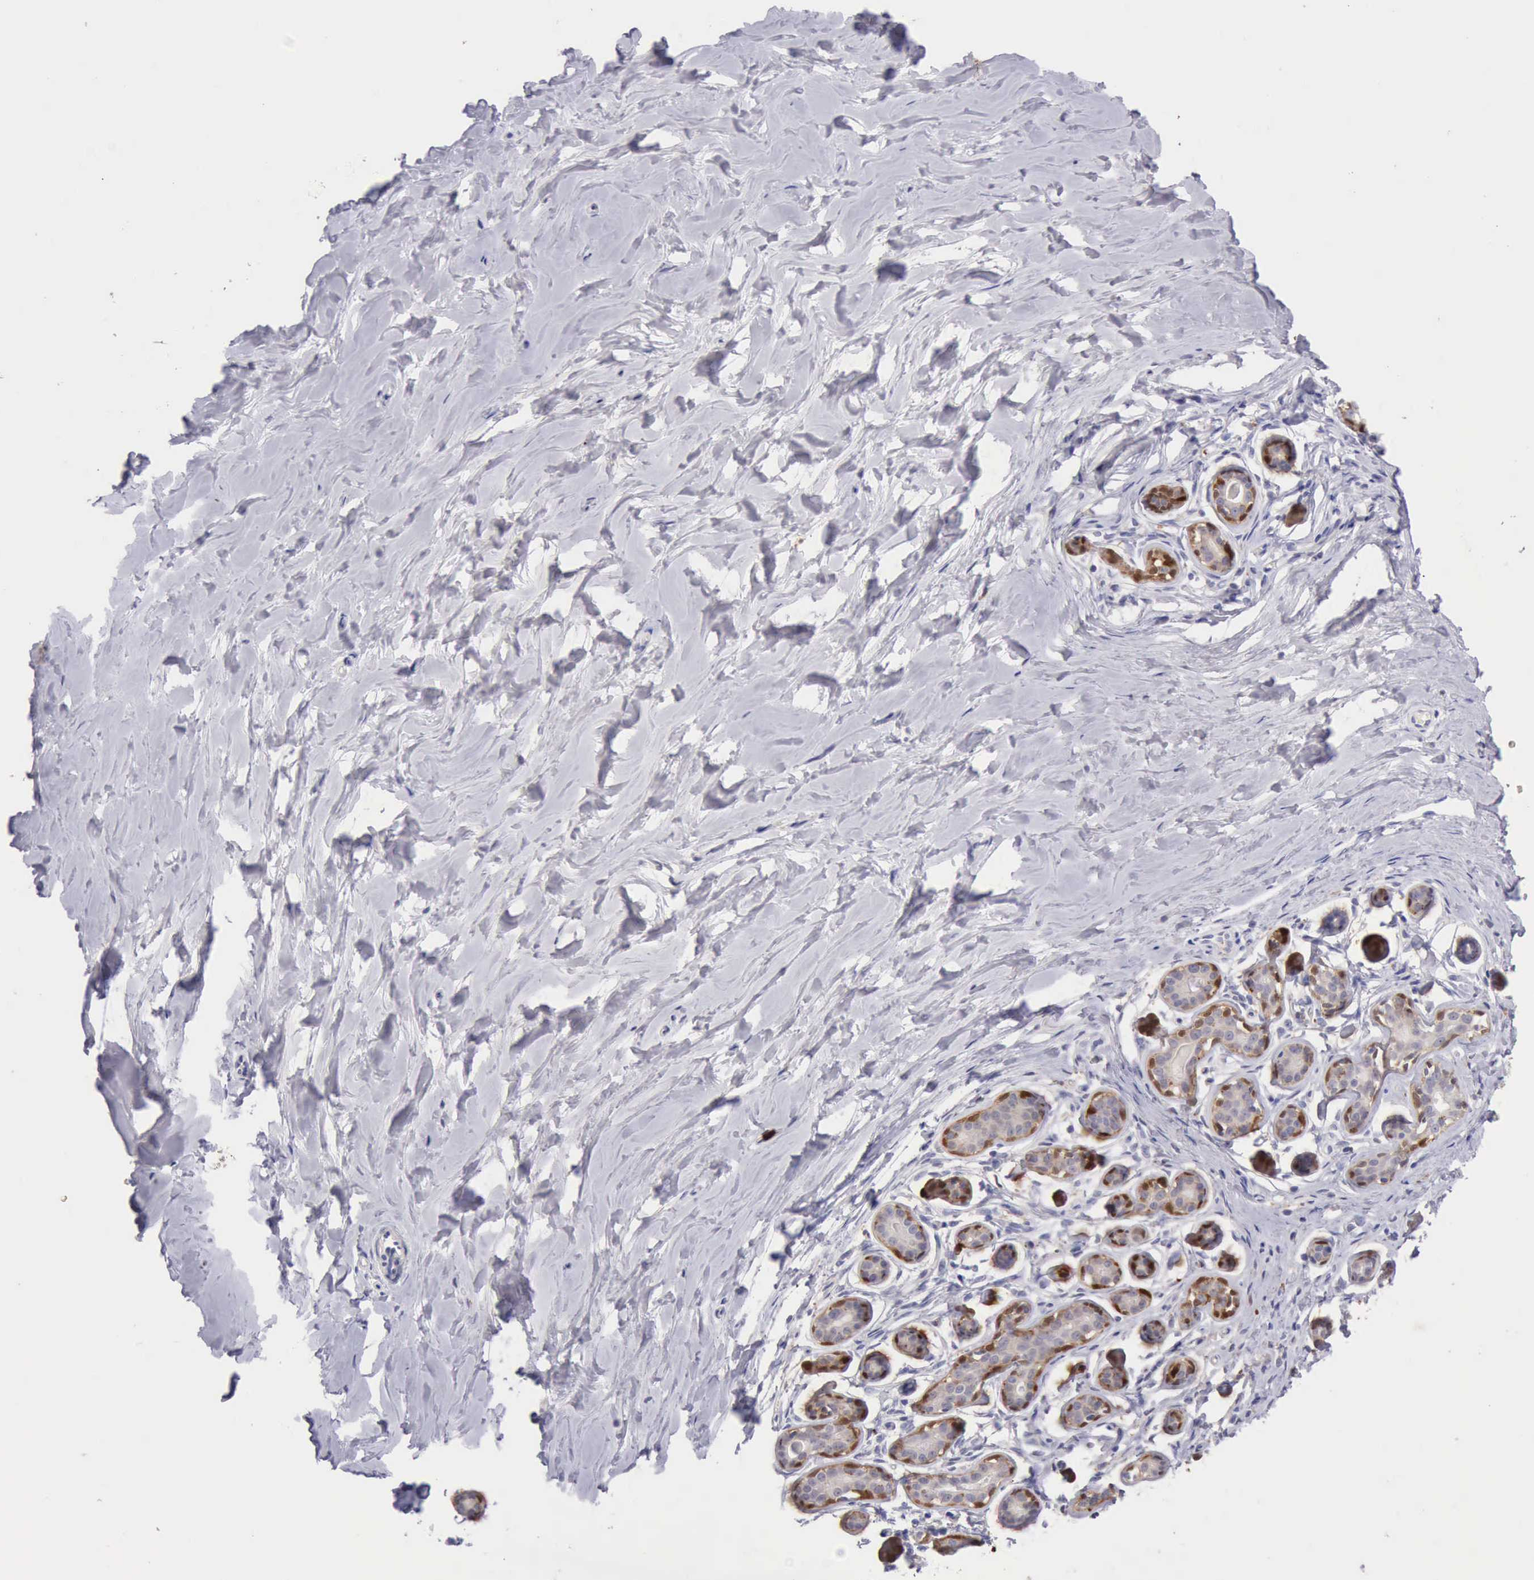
{"staining": {"intensity": "negative", "quantity": "none", "location": "none"}, "tissue": "breast", "cell_type": "Adipocytes", "image_type": "normal", "snomed": [{"axis": "morphology", "description": "Normal tissue, NOS"}, {"axis": "topography", "description": "Breast"}], "caption": "The IHC micrograph has no significant staining in adipocytes of breast. The staining is performed using DAB (3,3'-diaminobenzidine) brown chromogen with nuclei counter-stained in using hematoxylin.", "gene": "CSTA", "patient": {"sex": "female", "age": 22}}